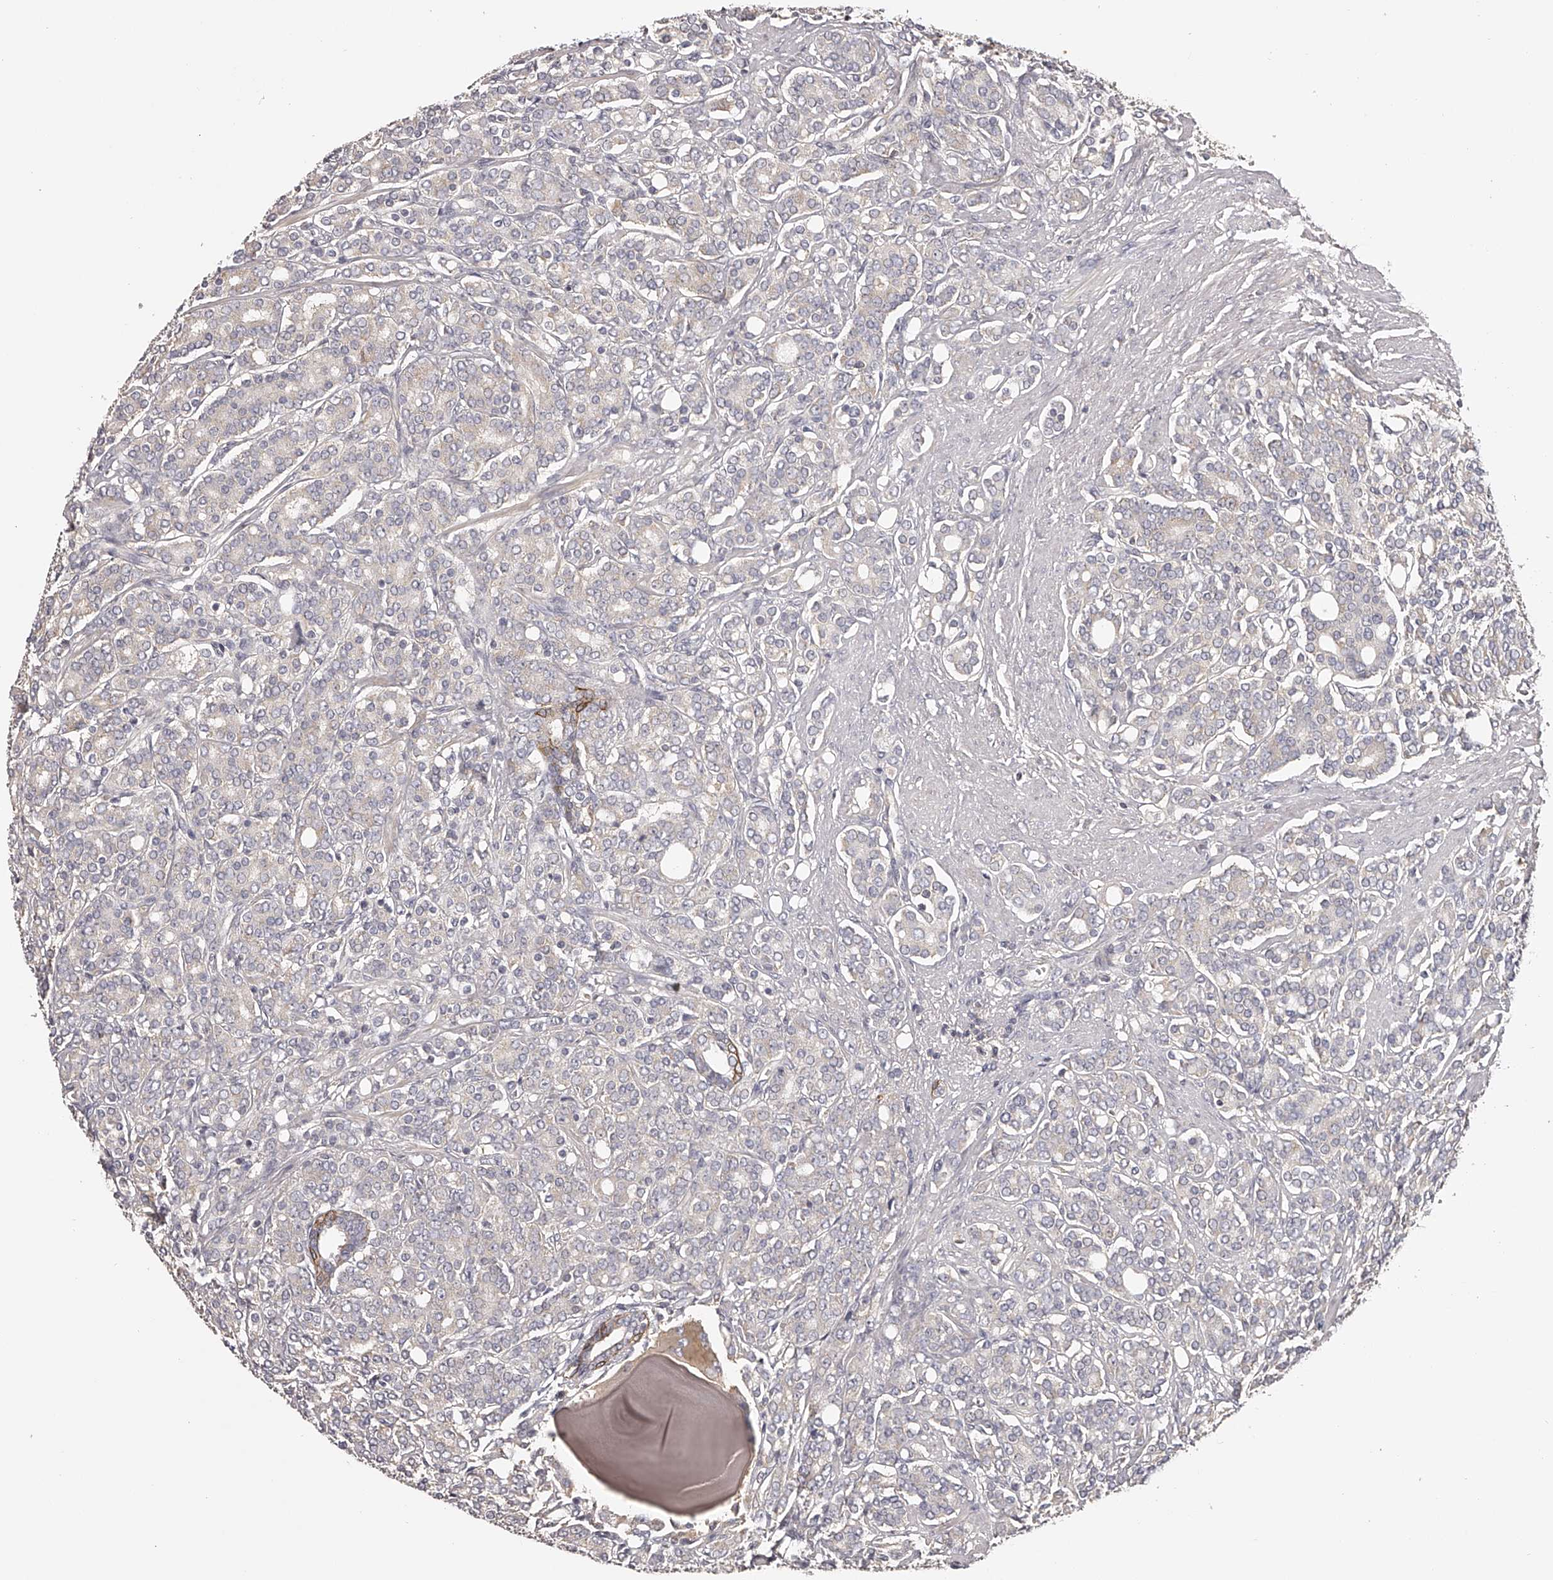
{"staining": {"intensity": "weak", "quantity": "<25%", "location": "cytoplasmic/membranous"}, "tissue": "prostate cancer", "cell_type": "Tumor cells", "image_type": "cancer", "snomed": [{"axis": "morphology", "description": "Adenocarcinoma, High grade"}, {"axis": "topography", "description": "Prostate"}], "caption": "Histopathology image shows no significant protein staining in tumor cells of adenocarcinoma (high-grade) (prostate).", "gene": "TNN", "patient": {"sex": "male", "age": 62}}